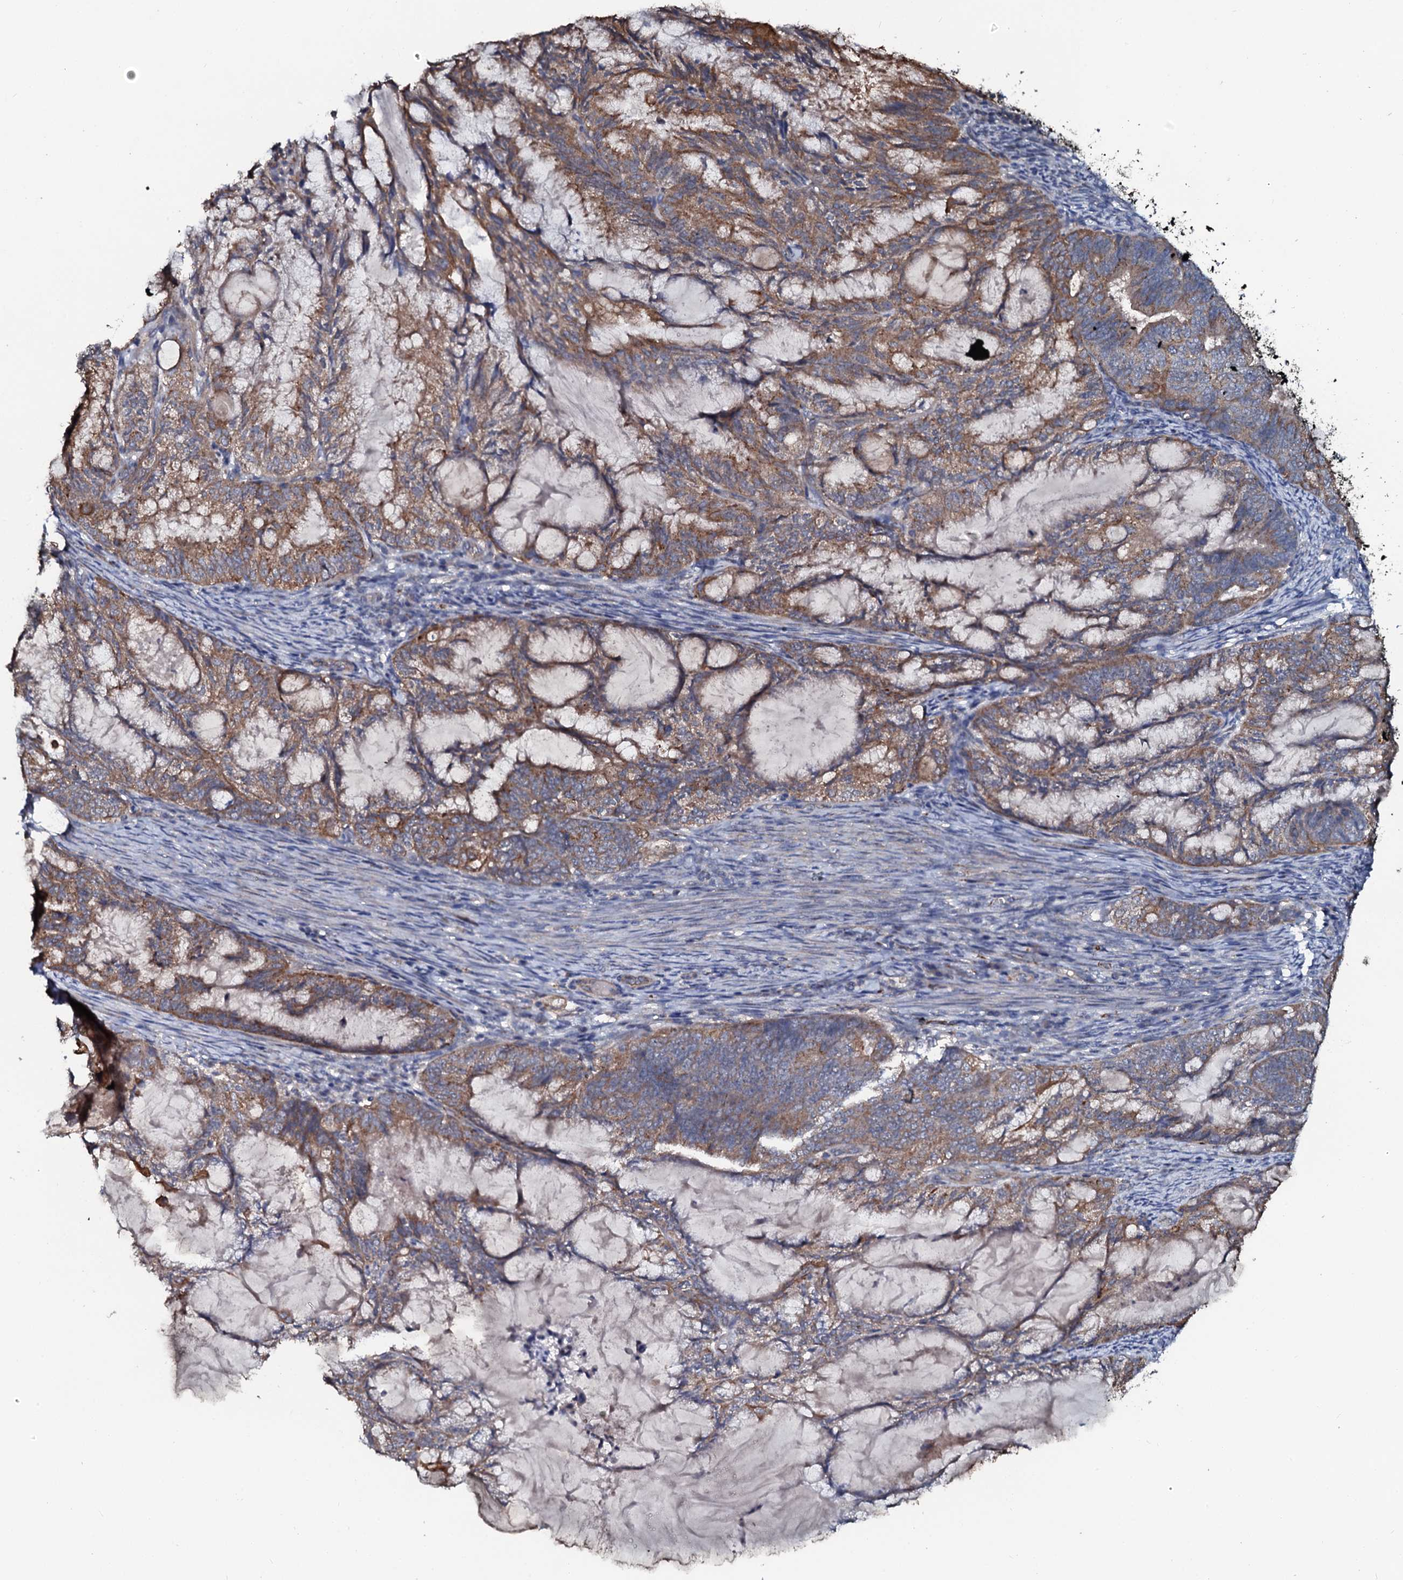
{"staining": {"intensity": "moderate", "quantity": "25%-75%", "location": "cytoplasmic/membranous"}, "tissue": "endometrial cancer", "cell_type": "Tumor cells", "image_type": "cancer", "snomed": [{"axis": "morphology", "description": "Adenocarcinoma, NOS"}, {"axis": "topography", "description": "Endometrium"}], "caption": "Immunohistochemistry (DAB (3,3'-diaminobenzidine)) staining of endometrial adenocarcinoma shows moderate cytoplasmic/membranous protein staining in about 25%-75% of tumor cells. (DAB (3,3'-diaminobenzidine) IHC, brown staining for protein, blue staining for nuclei).", "gene": "GLCE", "patient": {"sex": "female", "age": 86}}